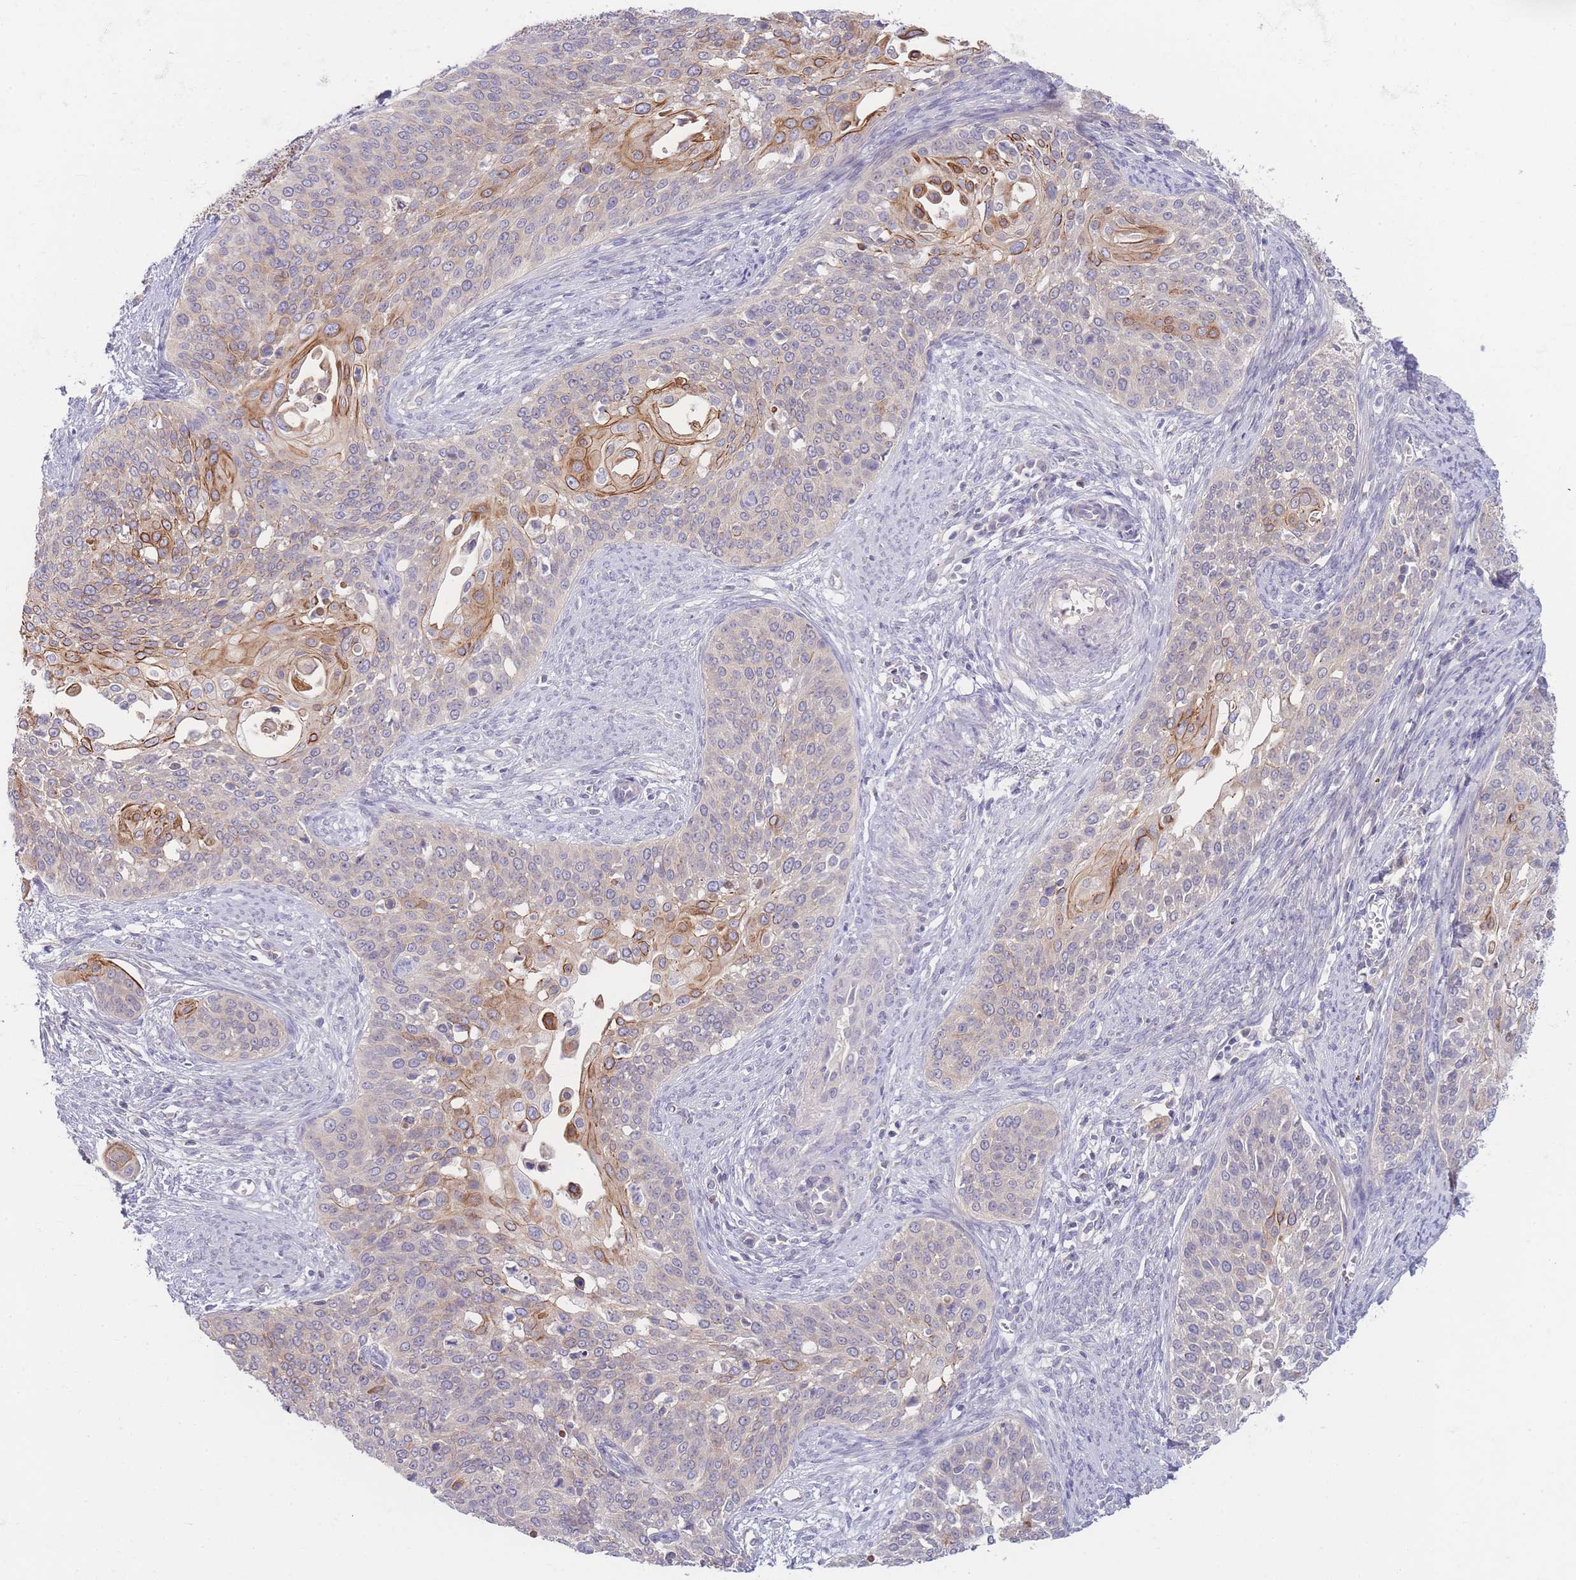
{"staining": {"intensity": "moderate", "quantity": "<25%", "location": "cytoplasmic/membranous"}, "tissue": "cervical cancer", "cell_type": "Tumor cells", "image_type": "cancer", "snomed": [{"axis": "morphology", "description": "Squamous cell carcinoma, NOS"}, {"axis": "topography", "description": "Cervix"}], "caption": "This micrograph shows immunohistochemistry (IHC) staining of cervical cancer (squamous cell carcinoma), with low moderate cytoplasmic/membranous expression in about <25% of tumor cells.", "gene": "SPHKAP", "patient": {"sex": "female", "age": 44}}